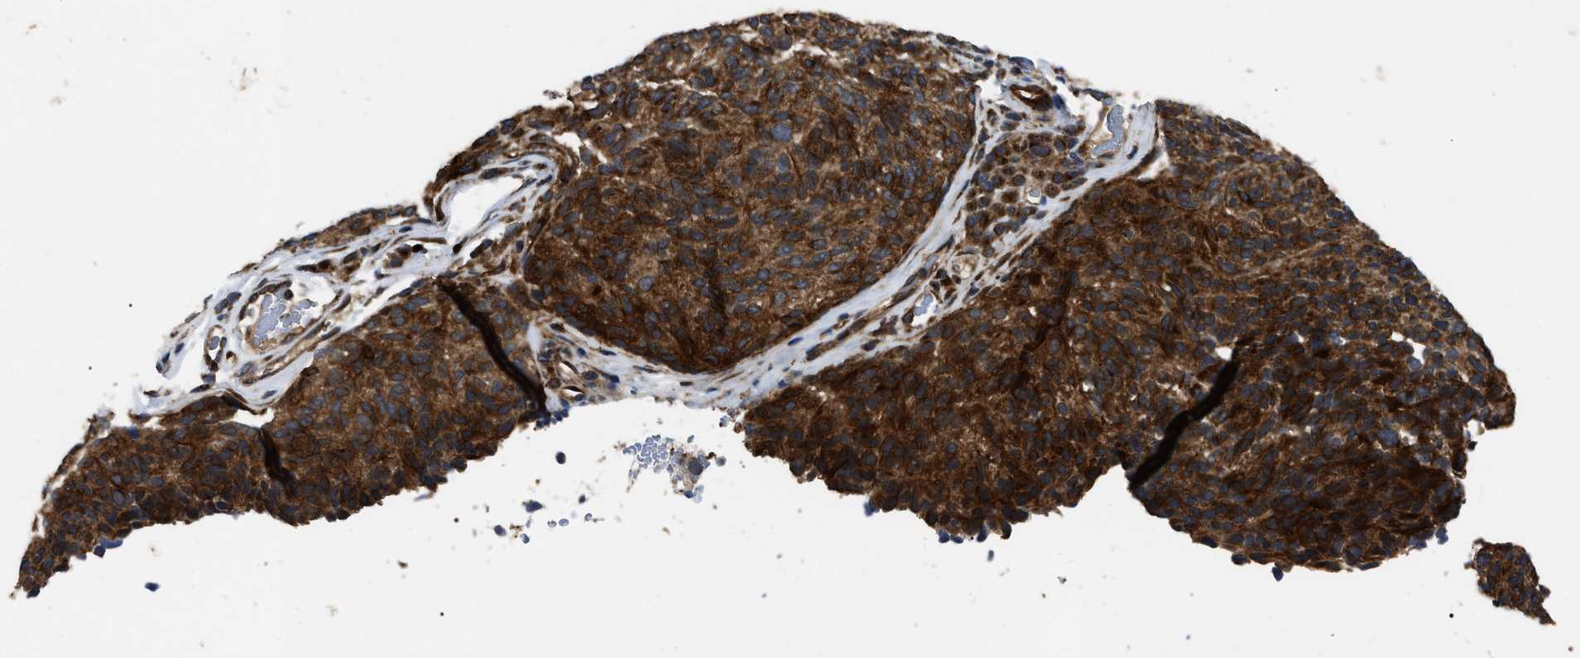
{"staining": {"intensity": "strong", "quantity": ">75%", "location": "cytoplasmic/membranous"}, "tissue": "melanoma", "cell_type": "Tumor cells", "image_type": "cancer", "snomed": [{"axis": "morphology", "description": "Malignant melanoma, NOS"}, {"axis": "topography", "description": "Skin"}], "caption": "This is an image of immunohistochemistry staining of melanoma, which shows strong expression in the cytoplasmic/membranous of tumor cells.", "gene": "PPWD1", "patient": {"sex": "female", "age": 73}}